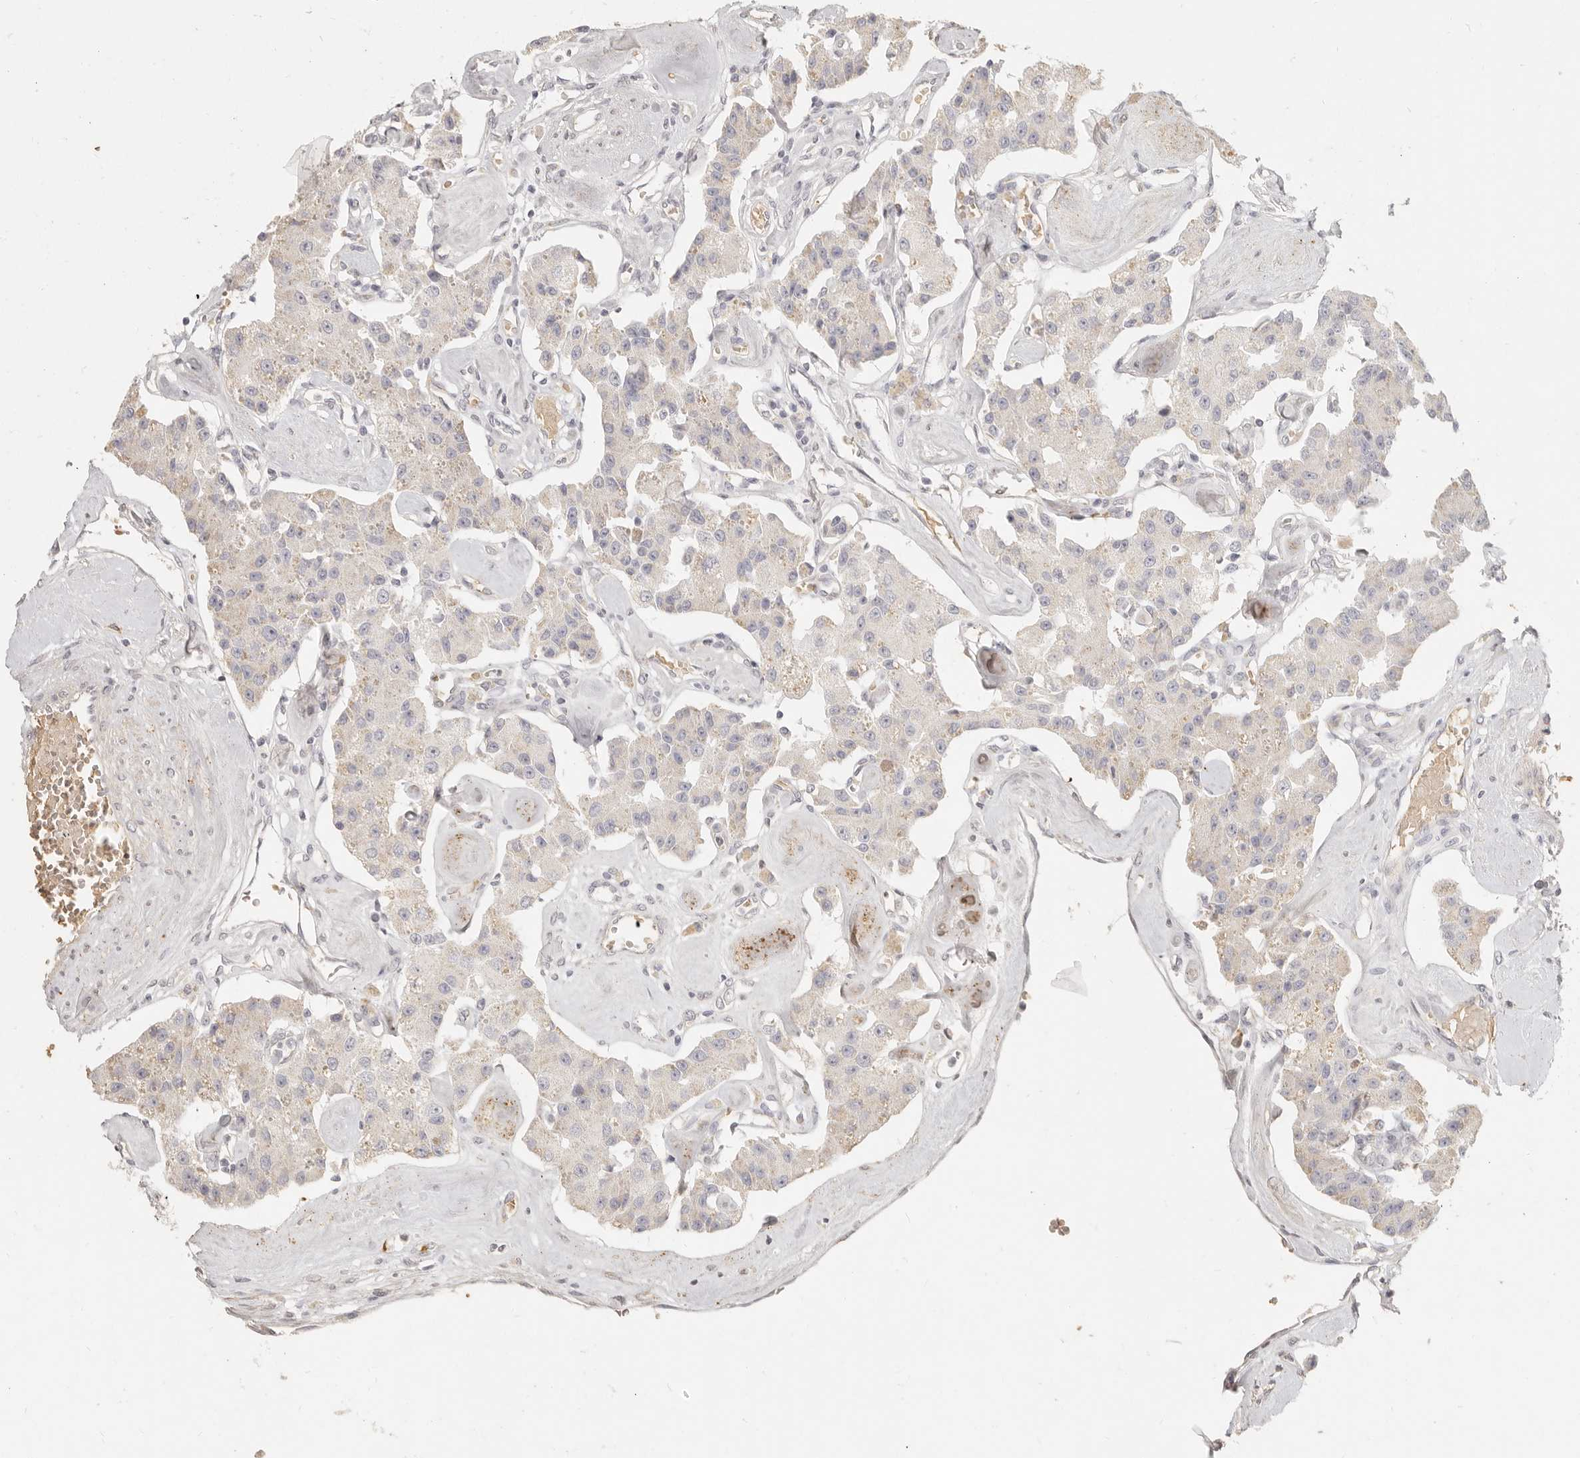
{"staining": {"intensity": "negative", "quantity": "none", "location": "none"}, "tissue": "carcinoid", "cell_type": "Tumor cells", "image_type": "cancer", "snomed": [{"axis": "morphology", "description": "Carcinoid, malignant, NOS"}, {"axis": "topography", "description": "Pancreas"}], "caption": "A micrograph of carcinoid stained for a protein shows no brown staining in tumor cells.", "gene": "NIBAN1", "patient": {"sex": "male", "age": 41}}